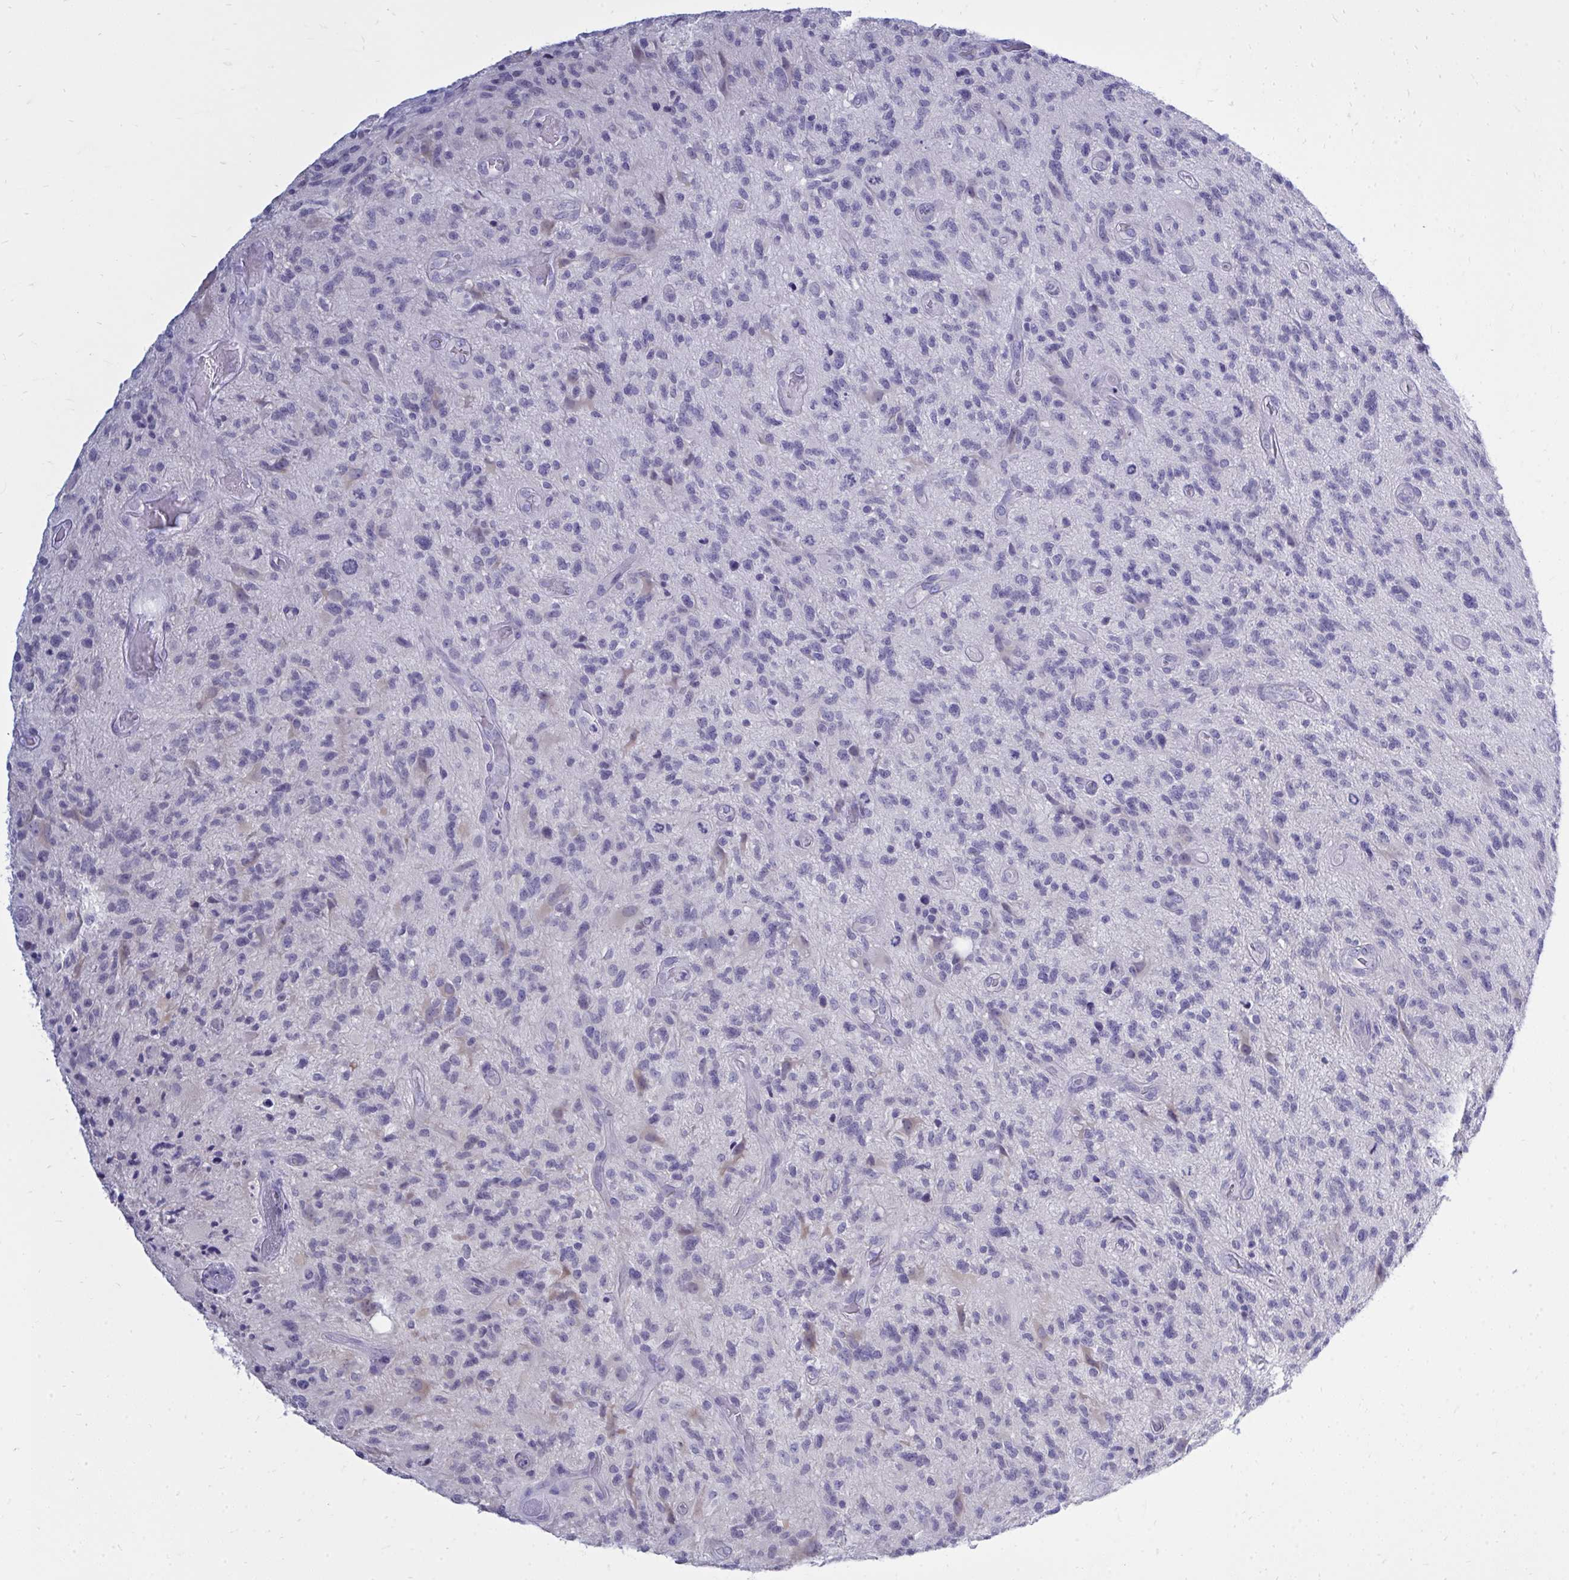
{"staining": {"intensity": "negative", "quantity": "none", "location": "none"}, "tissue": "glioma", "cell_type": "Tumor cells", "image_type": "cancer", "snomed": [{"axis": "morphology", "description": "Glioma, malignant, High grade"}, {"axis": "topography", "description": "Brain"}], "caption": "This is an IHC micrograph of human glioma. There is no staining in tumor cells.", "gene": "PSD", "patient": {"sex": "male", "age": 67}}